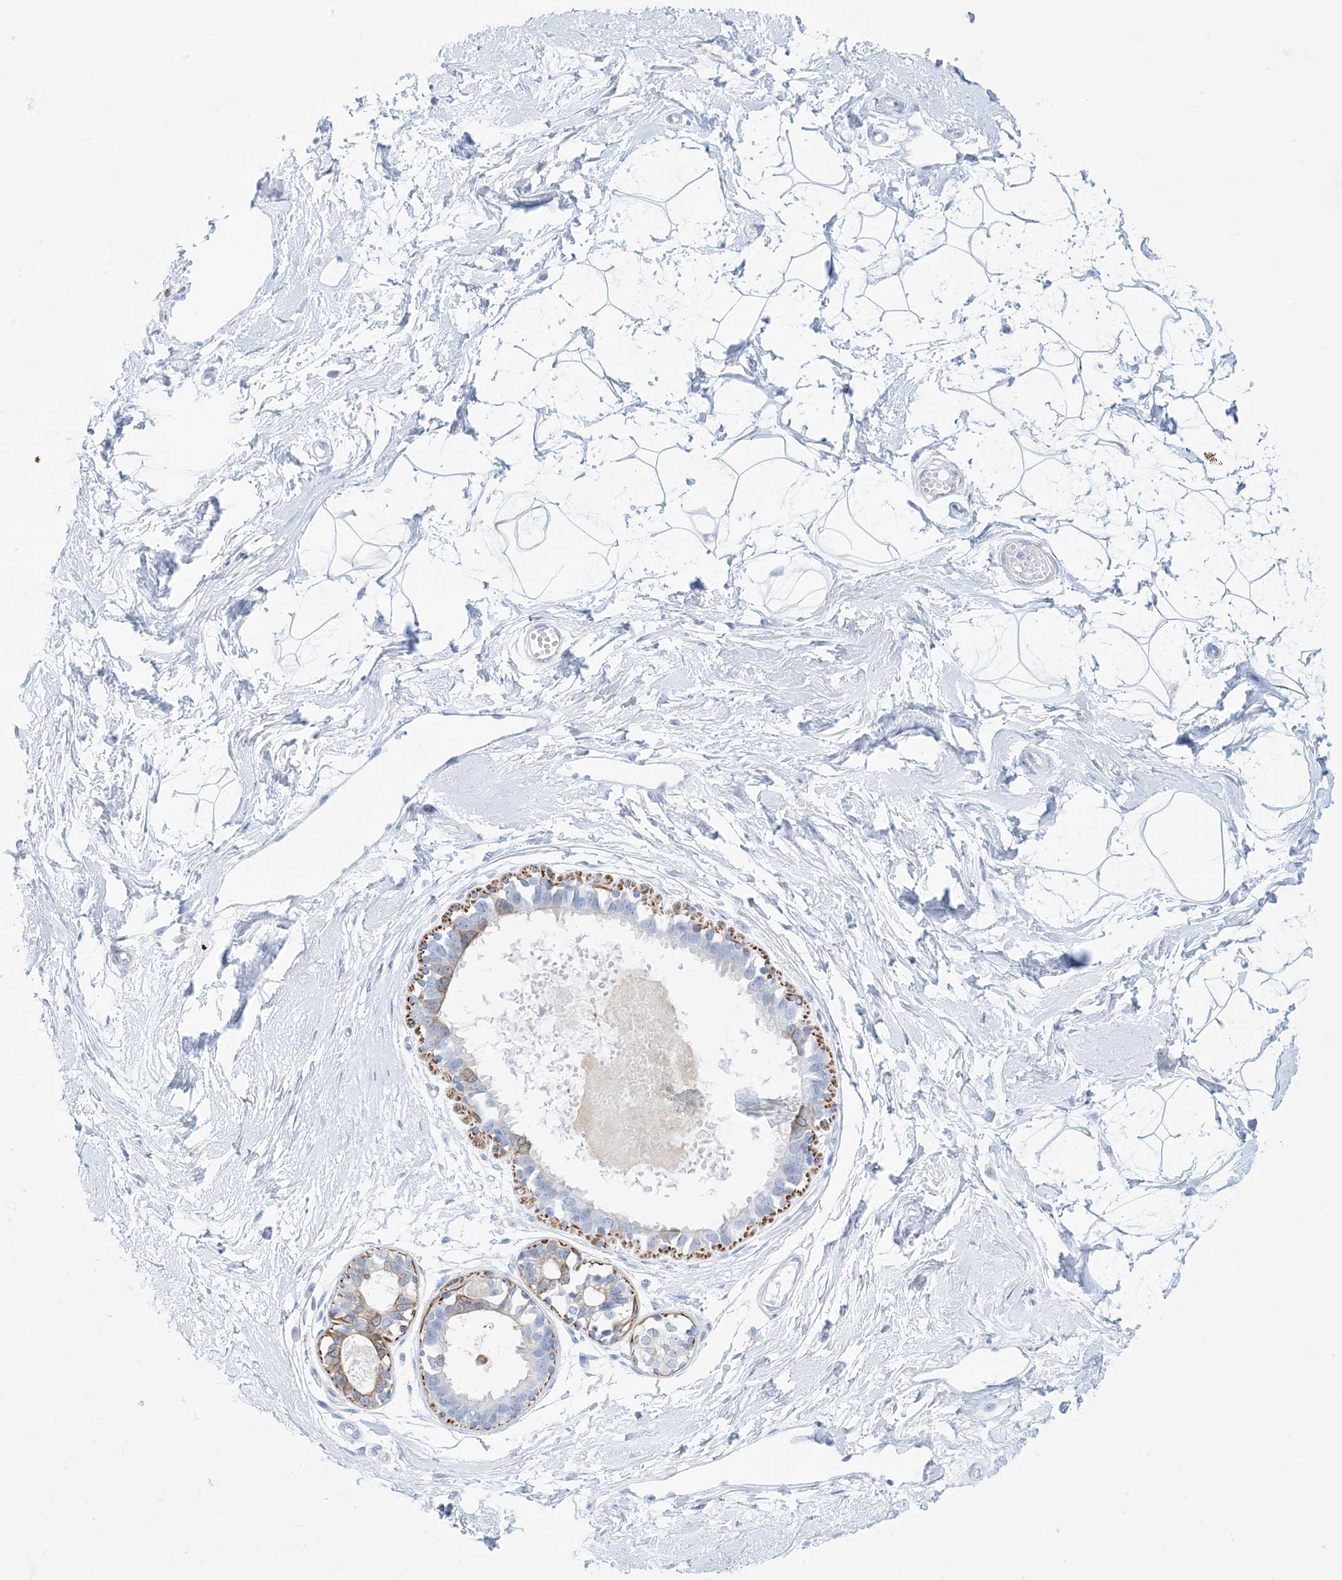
{"staining": {"intensity": "negative", "quantity": "none", "location": "none"}, "tissue": "breast", "cell_type": "Adipocytes", "image_type": "normal", "snomed": [{"axis": "morphology", "description": "Normal tissue, NOS"}, {"axis": "topography", "description": "Breast"}], "caption": "Micrograph shows no significant protein staining in adipocytes of benign breast.", "gene": "MARS2", "patient": {"sex": "female", "age": 45}}